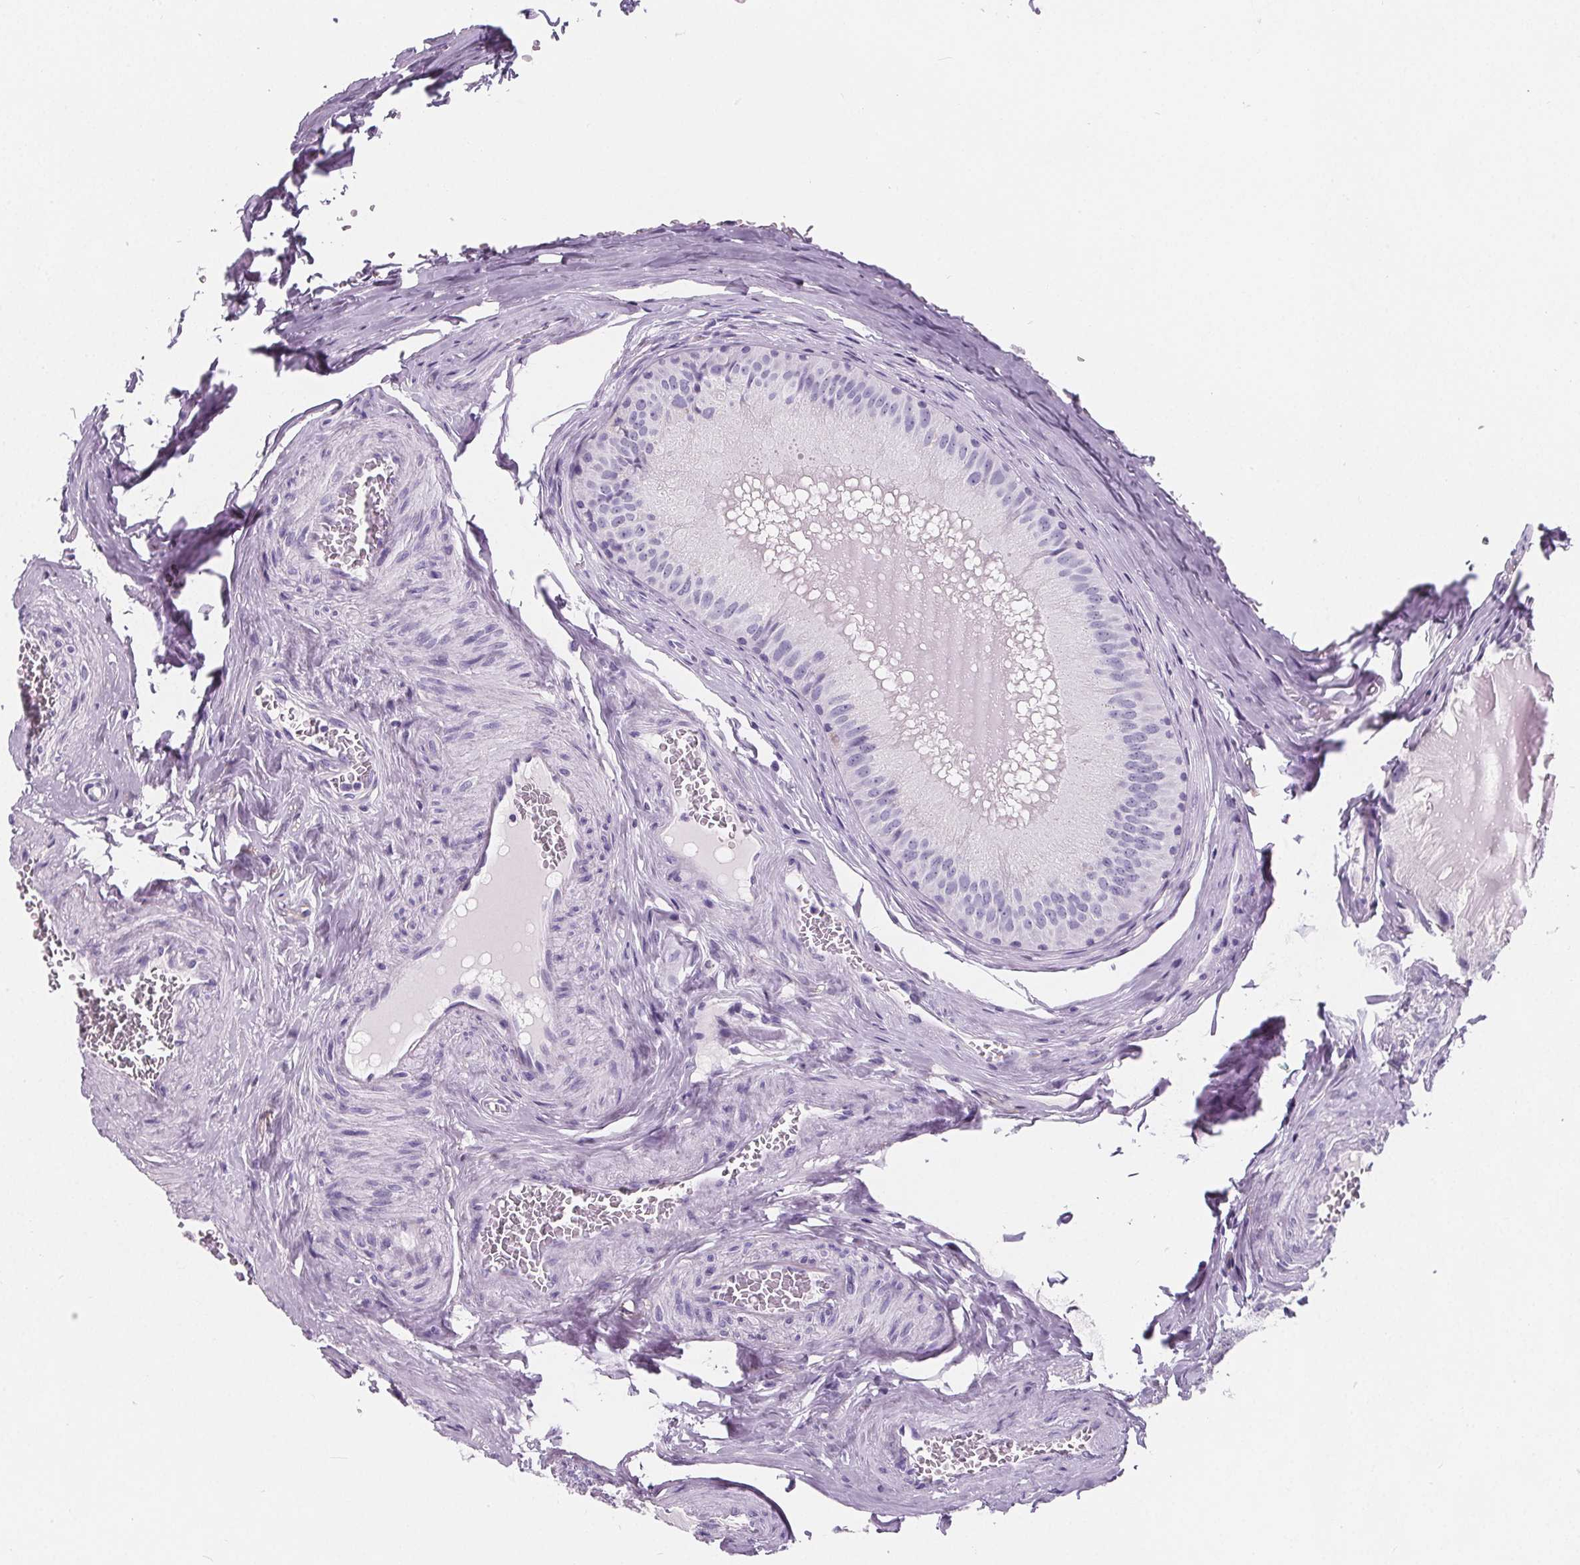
{"staining": {"intensity": "negative", "quantity": "none", "location": "none"}, "tissue": "epididymis", "cell_type": "Glandular cells", "image_type": "normal", "snomed": [{"axis": "morphology", "description": "Normal tissue, NOS"}, {"axis": "topography", "description": "Epididymis, spermatic cord, NOS"}], "caption": "Epididymis was stained to show a protein in brown. There is no significant expression in glandular cells. (Stains: DAB (3,3'-diaminobenzidine) immunohistochemistry (IHC) with hematoxylin counter stain, Microscopy: brightfield microscopy at high magnification).", "gene": "ADRB1", "patient": {"sex": "male", "age": 39}}